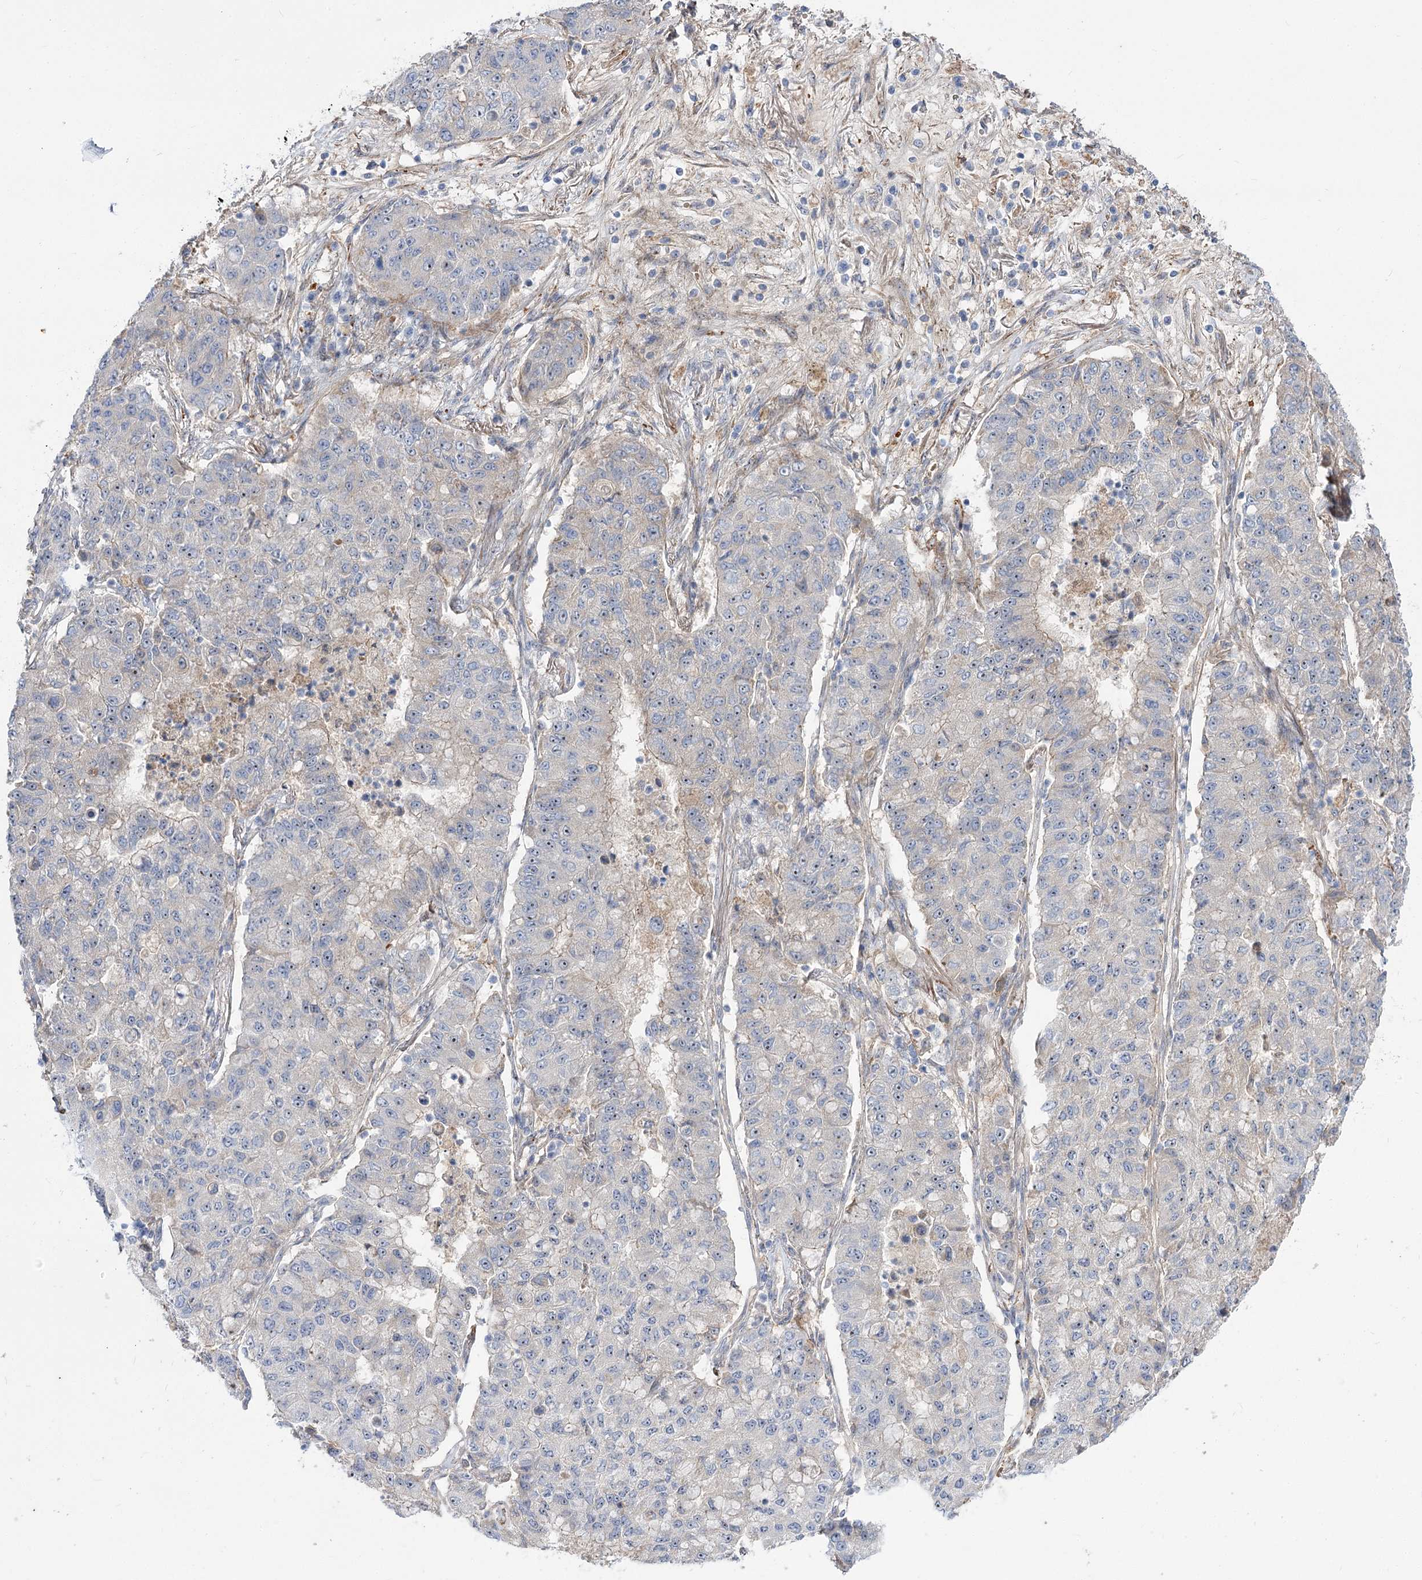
{"staining": {"intensity": "weak", "quantity": "<25%", "location": "cytoplasmic/membranous"}, "tissue": "lung cancer", "cell_type": "Tumor cells", "image_type": "cancer", "snomed": [{"axis": "morphology", "description": "Squamous cell carcinoma, NOS"}, {"axis": "topography", "description": "Lung"}], "caption": "Image shows no protein expression in tumor cells of squamous cell carcinoma (lung) tissue. Nuclei are stained in blue.", "gene": "SUOX", "patient": {"sex": "male", "age": 74}}